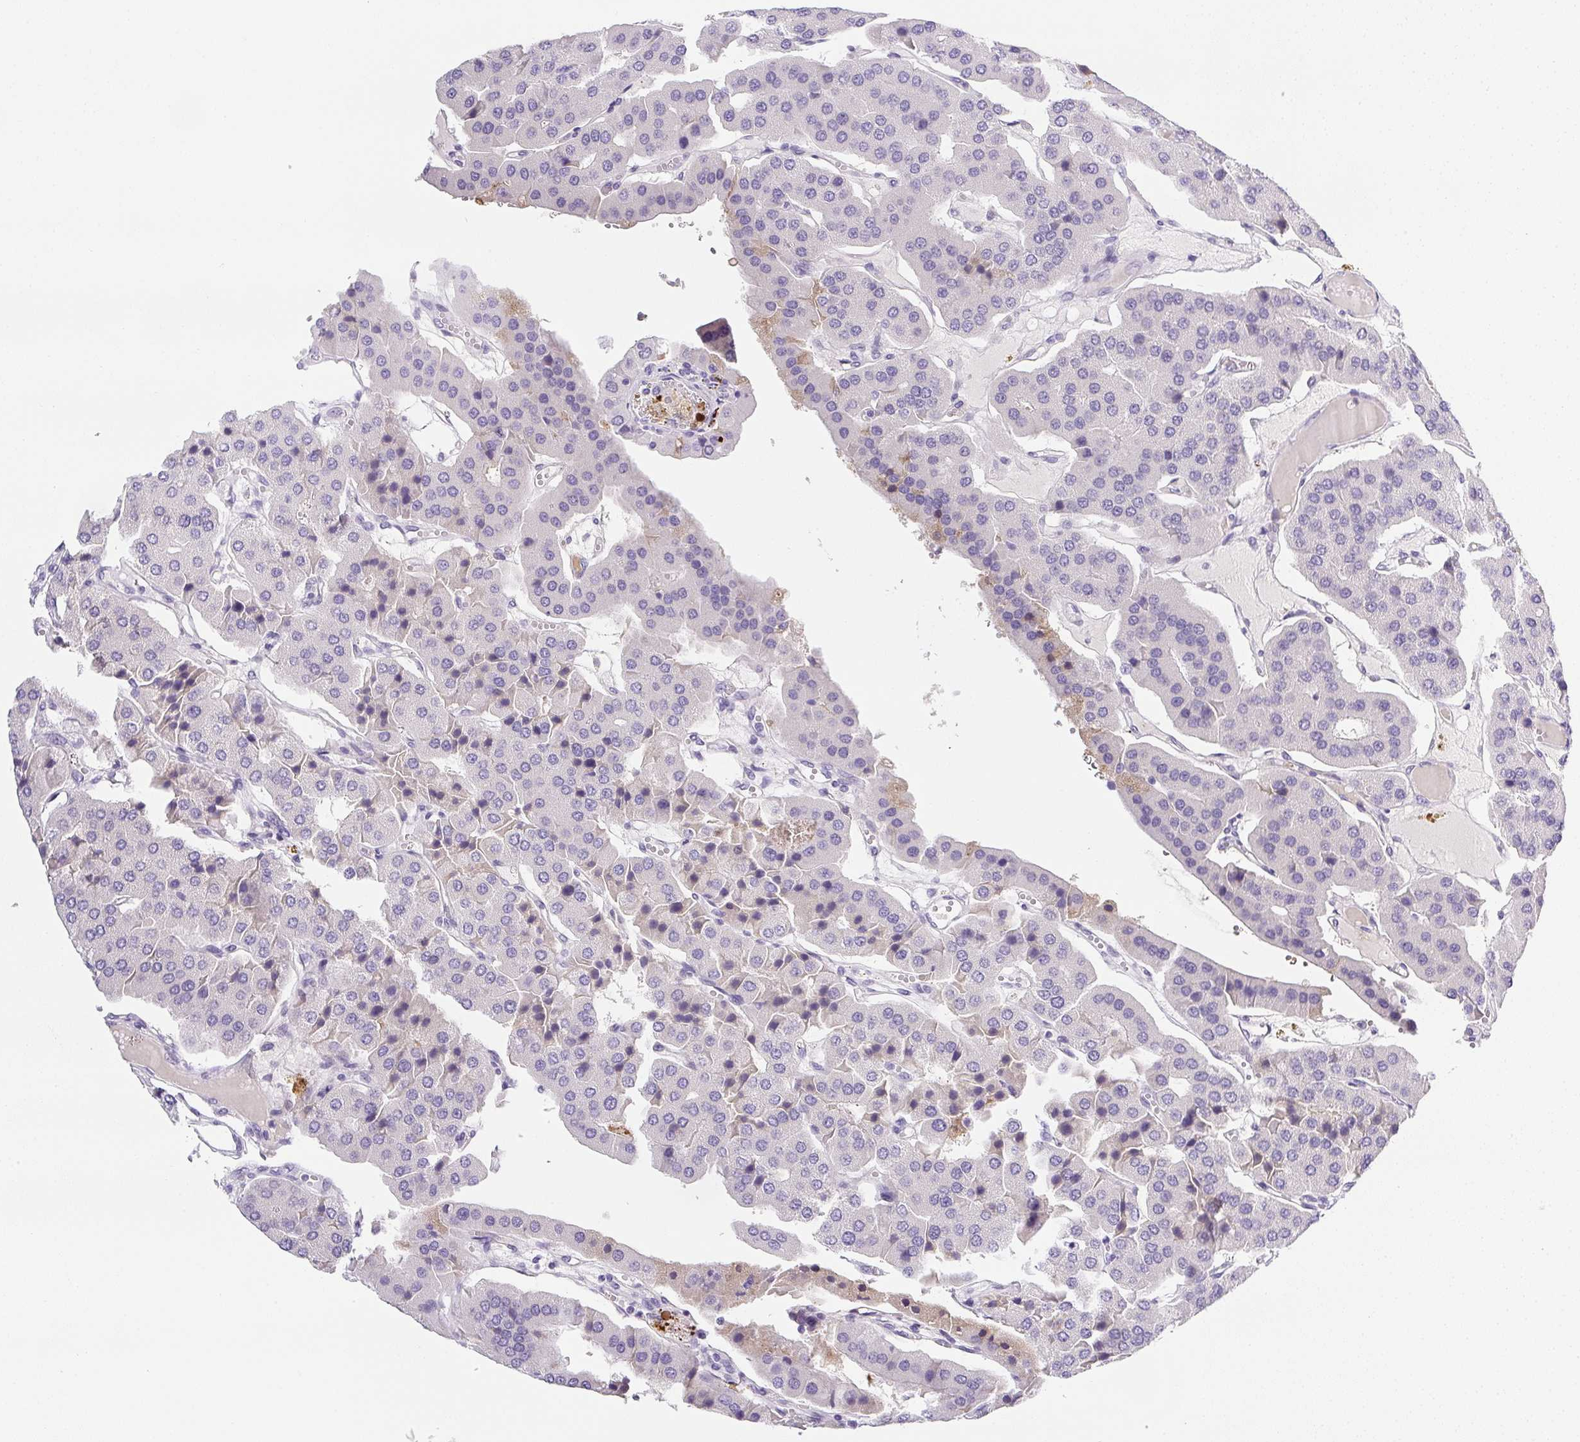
{"staining": {"intensity": "weak", "quantity": "<25%", "location": "cytoplasmic/membranous"}, "tissue": "parathyroid gland", "cell_type": "Glandular cells", "image_type": "normal", "snomed": [{"axis": "morphology", "description": "Normal tissue, NOS"}, {"axis": "morphology", "description": "Adenoma, NOS"}, {"axis": "topography", "description": "Parathyroid gland"}], "caption": "Immunohistochemistry image of normal parathyroid gland: human parathyroid gland stained with DAB (3,3'-diaminobenzidine) exhibits no significant protein positivity in glandular cells.", "gene": "VTN", "patient": {"sex": "female", "age": 86}}